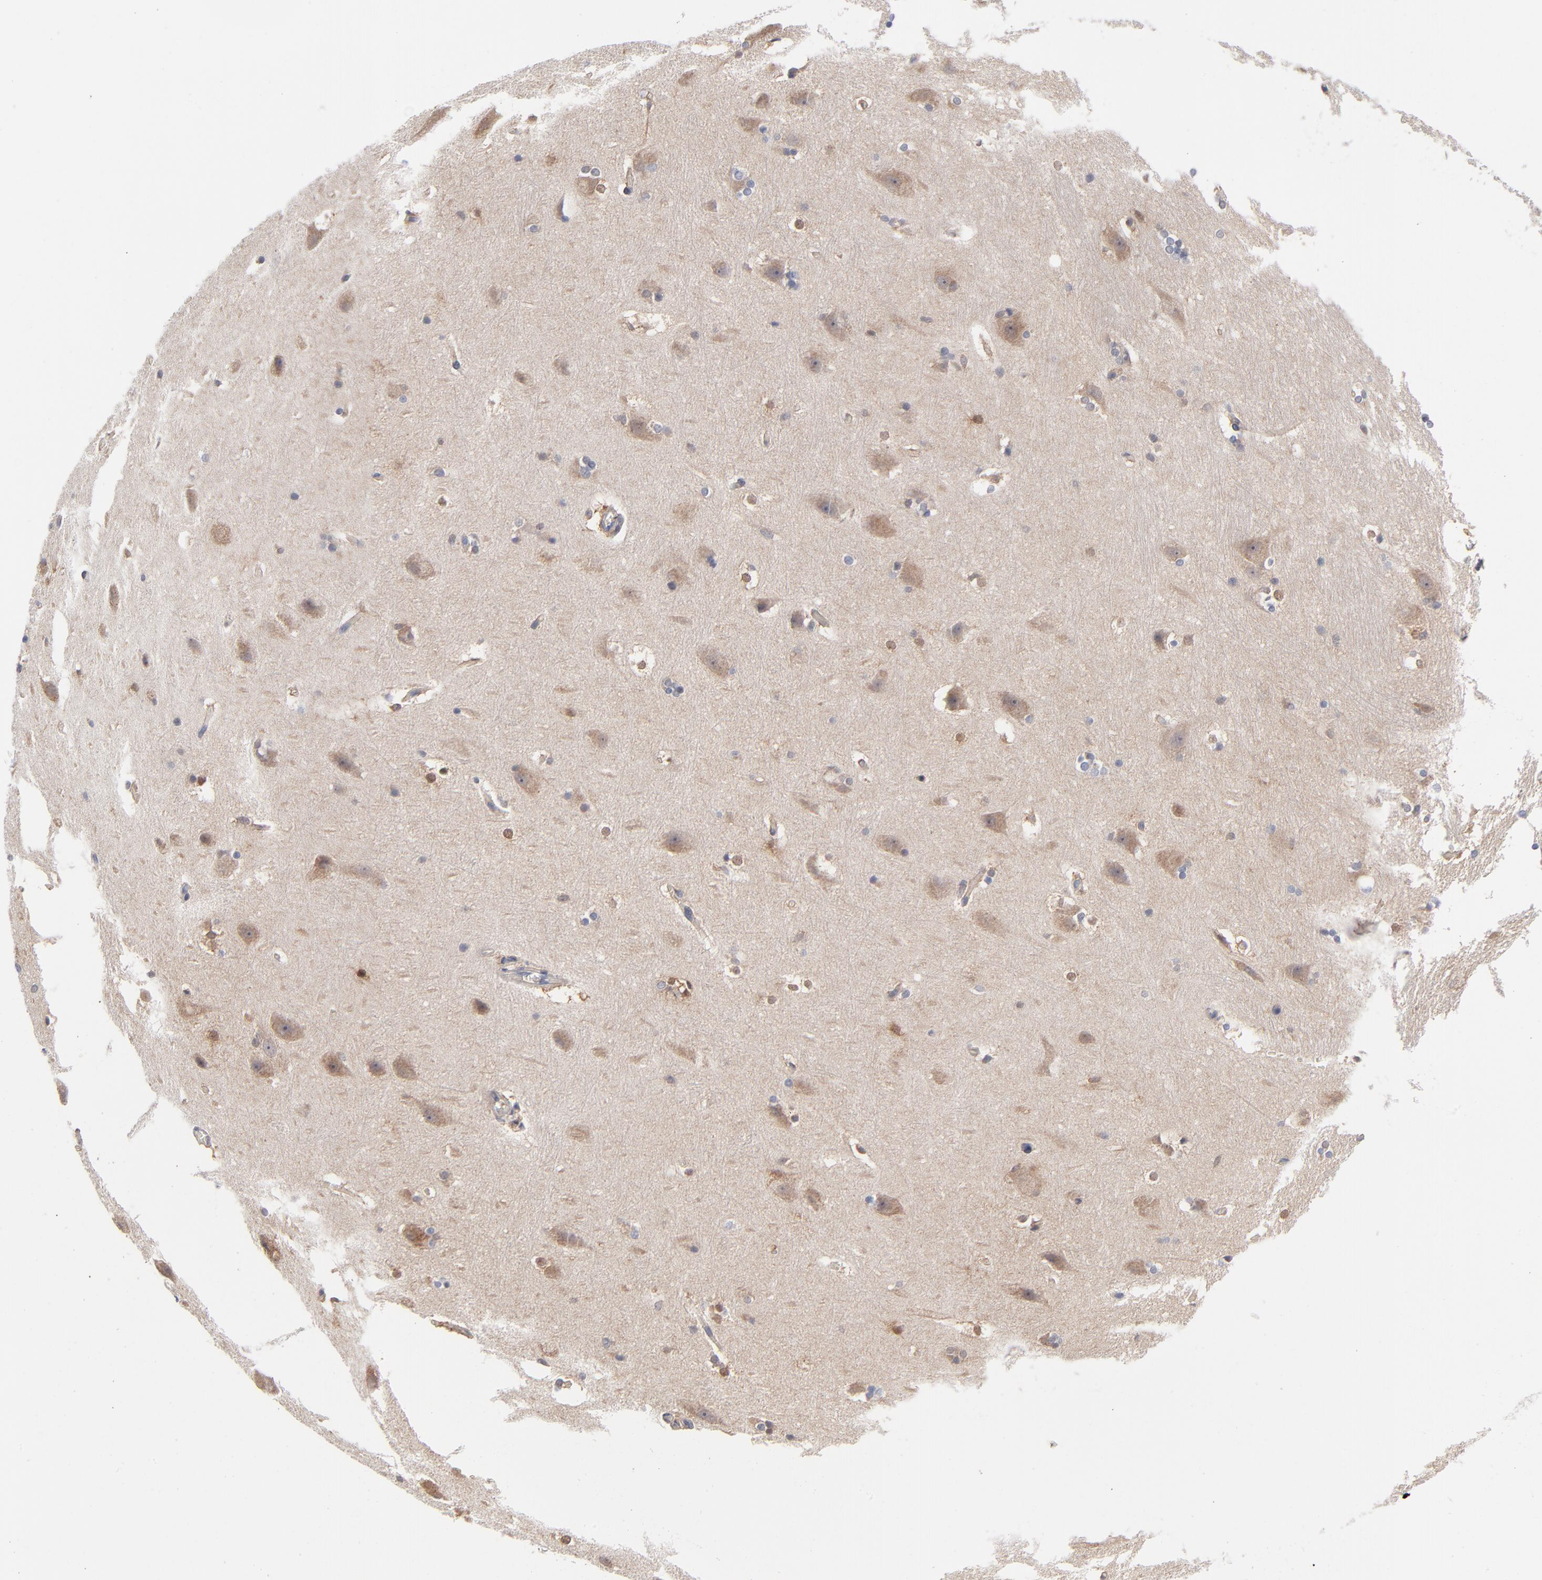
{"staining": {"intensity": "moderate", "quantity": "25%-75%", "location": "cytoplasmic/membranous"}, "tissue": "hippocampus", "cell_type": "Glial cells", "image_type": "normal", "snomed": [{"axis": "morphology", "description": "Normal tissue, NOS"}, {"axis": "topography", "description": "Hippocampus"}], "caption": "Immunohistochemistry (IHC) (DAB) staining of normal human hippocampus reveals moderate cytoplasmic/membranous protein expression in approximately 25%-75% of glial cells. (DAB IHC with brightfield microscopy, high magnification).", "gene": "ARRB1", "patient": {"sex": "female", "age": 19}}